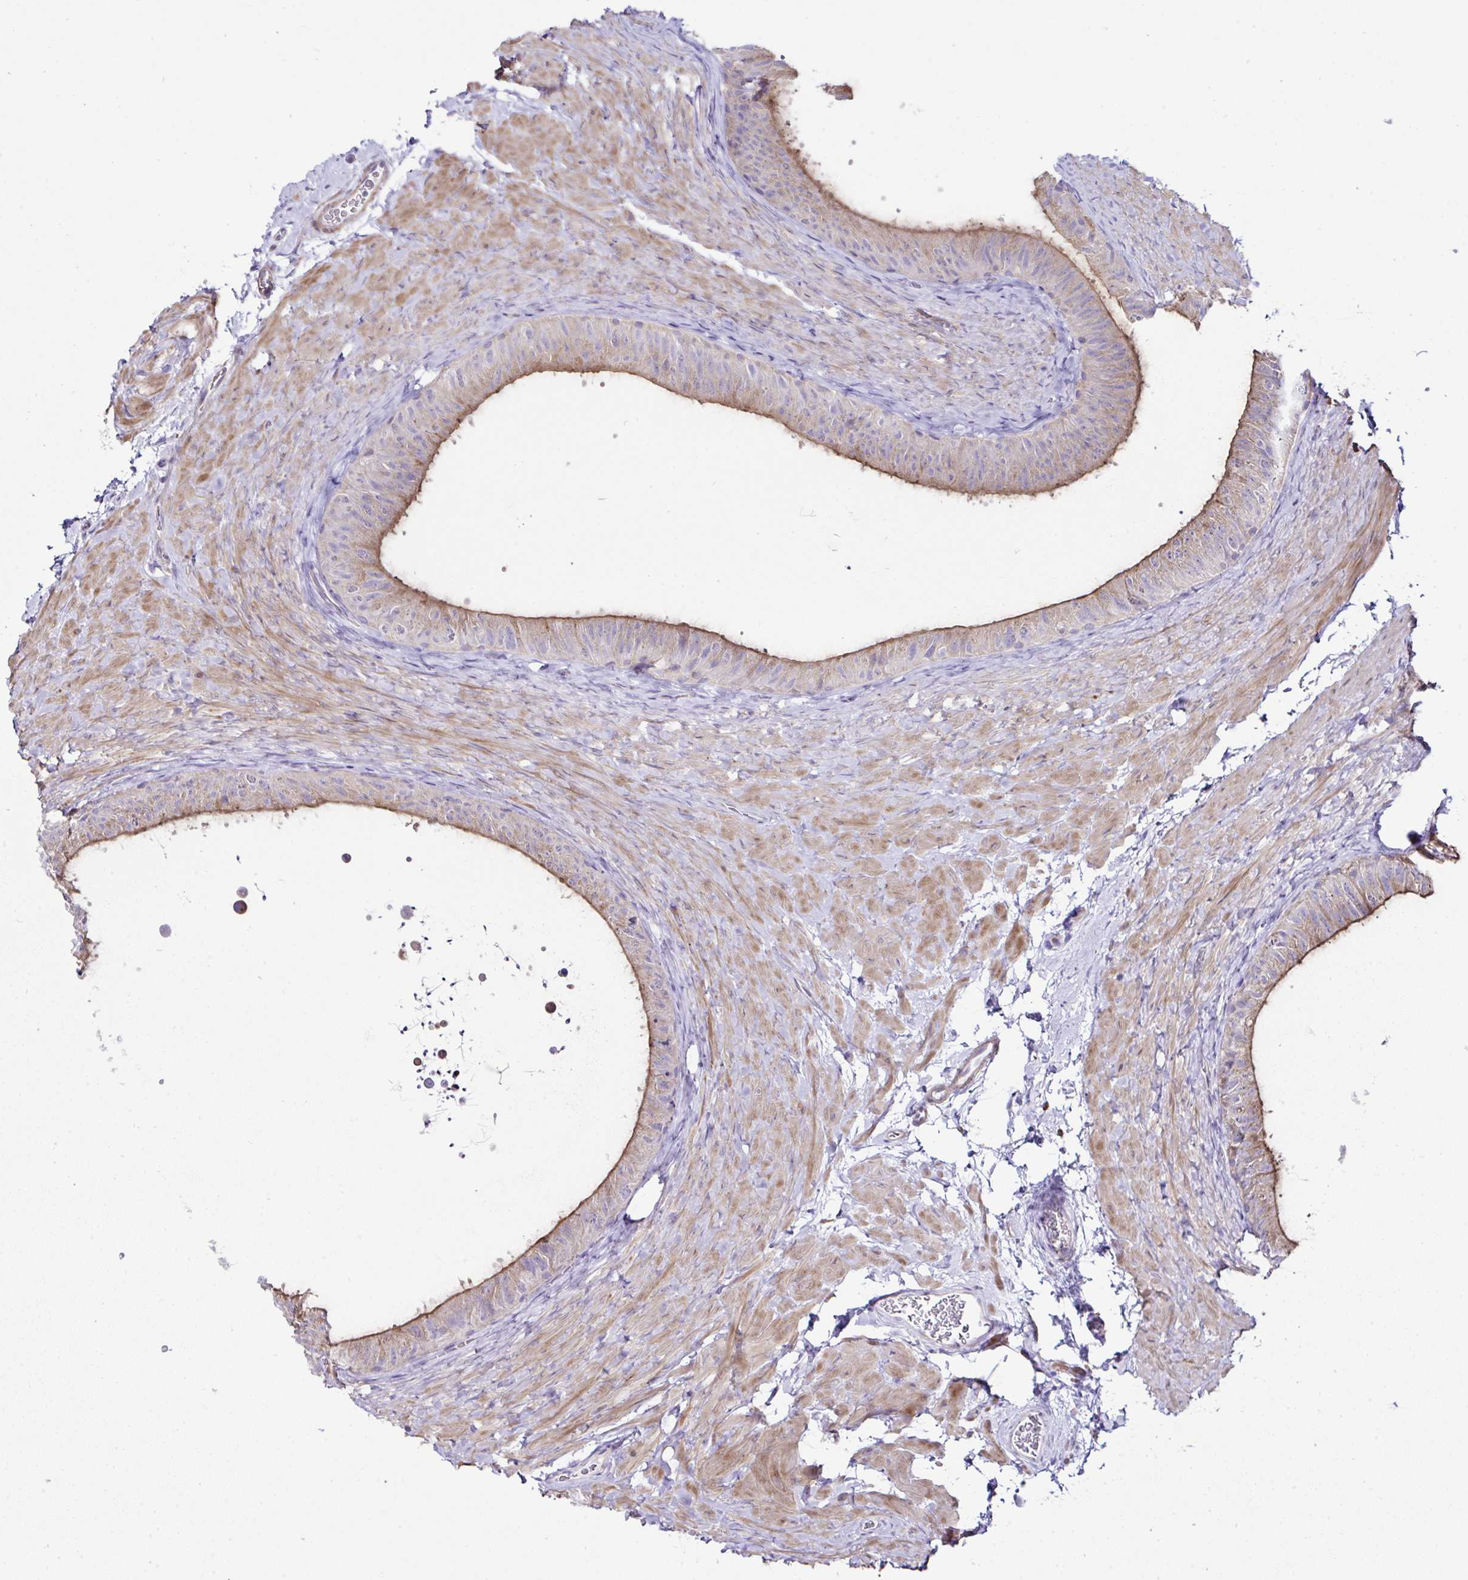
{"staining": {"intensity": "moderate", "quantity": "25%-75%", "location": "cytoplasmic/membranous"}, "tissue": "epididymis", "cell_type": "Glandular cells", "image_type": "normal", "snomed": [{"axis": "morphology", "description": "Normal tissue, NOS"}, {"axis": "topography", "description": "Epididymis, spermatic cord, NOS"}, {"axis": "topography", "description": "Epididymis"}], "caption": "Moderate cytoplasmic/membranous protein positivity is present in approximately 25%-75% of glandular cells in epididymis. The protein of interest is stained brown, and the nuclei are stained in blue (DAB IHC with brightfield microscopy, high magnification).", "gene": "OR4P4", "patient": {"sex": "male", "age": 31}}